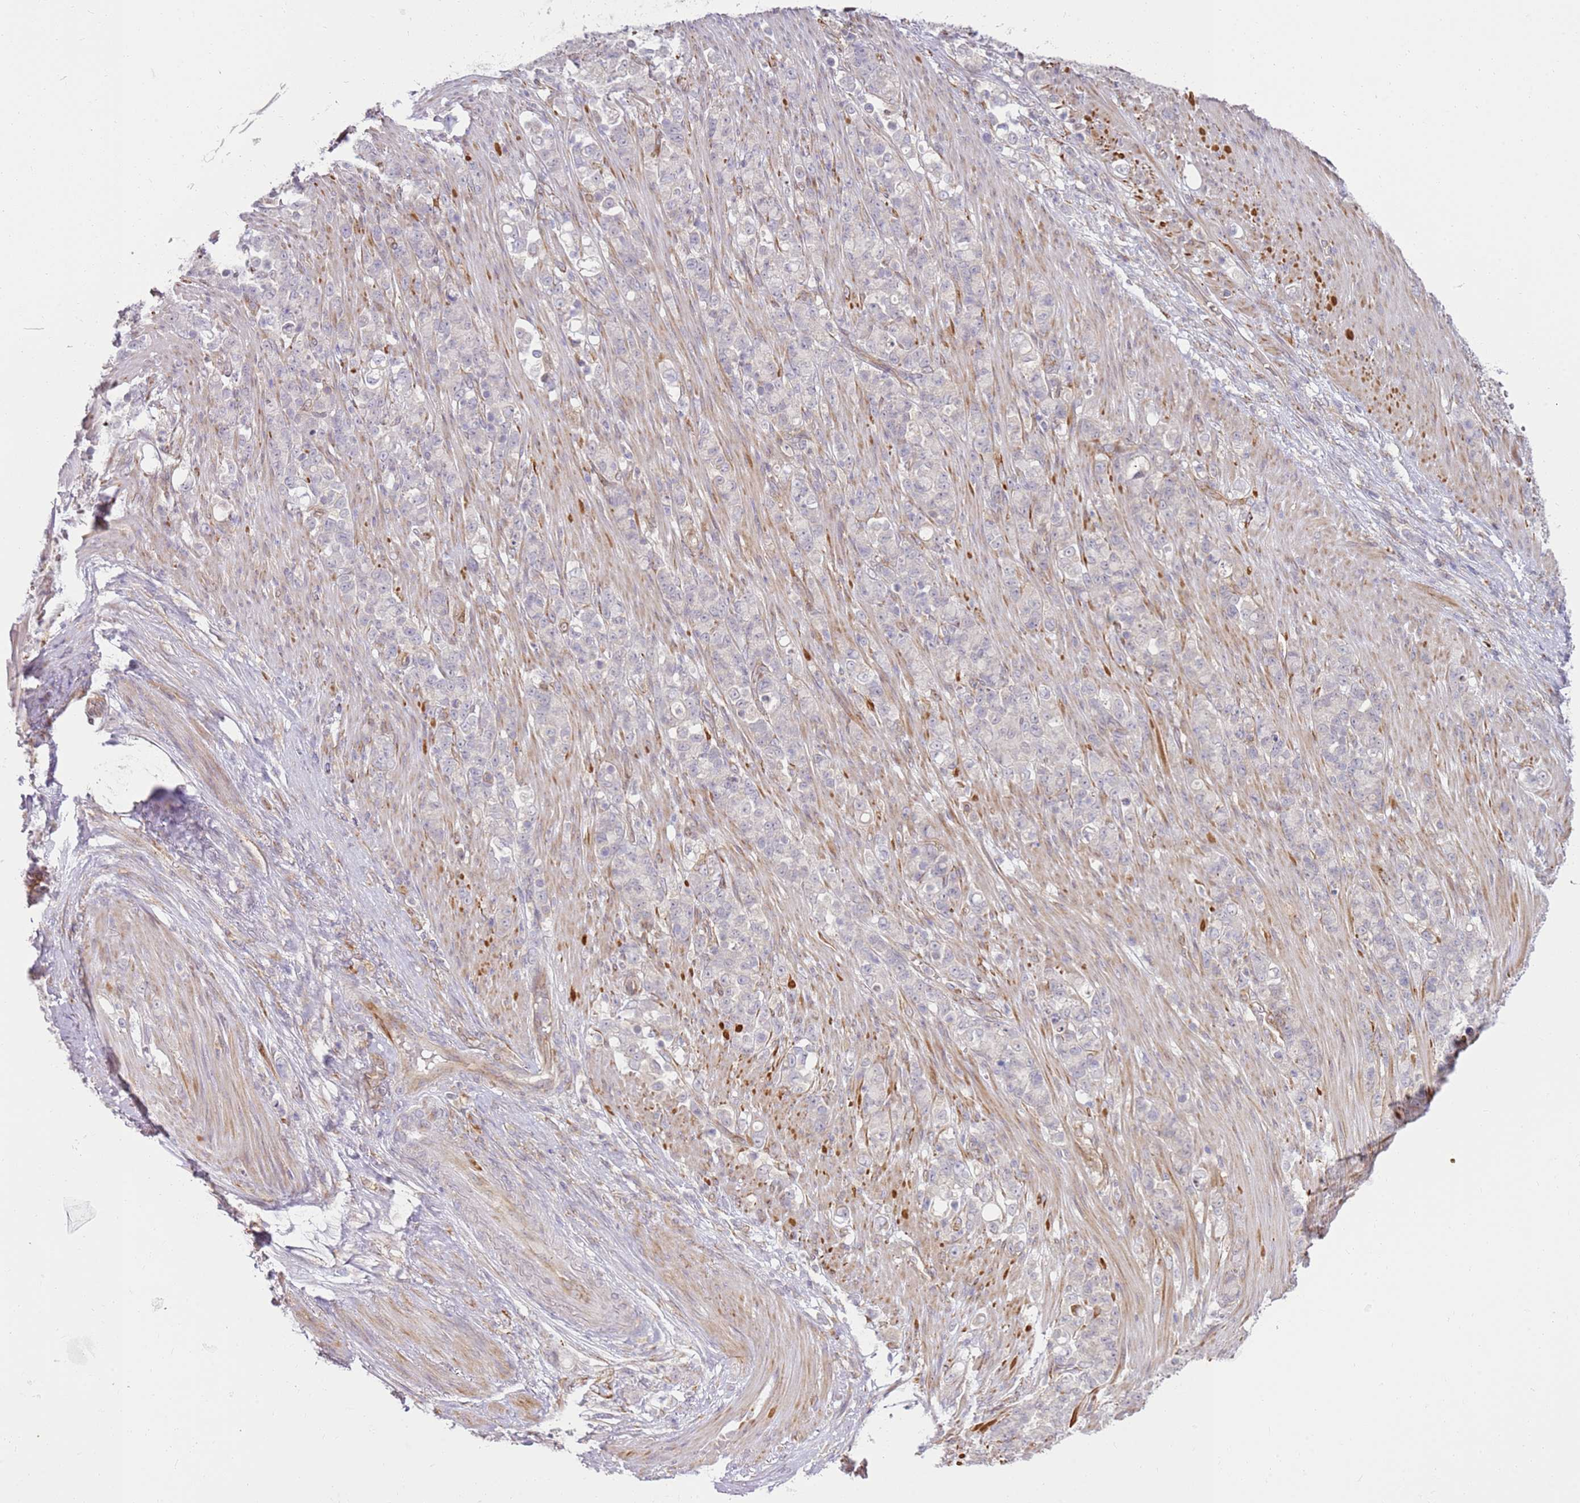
{"staining": {"intensity": "negative", "quantity": "none", "location": "none"}, "tissue": "stomach cancer", "cell_type": "Tumor cells", "image_type": "cancer", "snomed": [{"axis": "morphology", "description": "Normal tissue, NOS"}, {"axis": "morphology", "description": "Adenocarcinoma, NOS"}, {"axis": "topography", "description": "Stomach"}], "caption": "Tumor cells are negative for protein expression in human adenocarcinoma (stomach). (DAB (3,3'-diaminobenzidine) immunohistochemistry (IHC), high magnification).", "gene": "GRAP", "patient": {"sex": "female", "age": 79}}